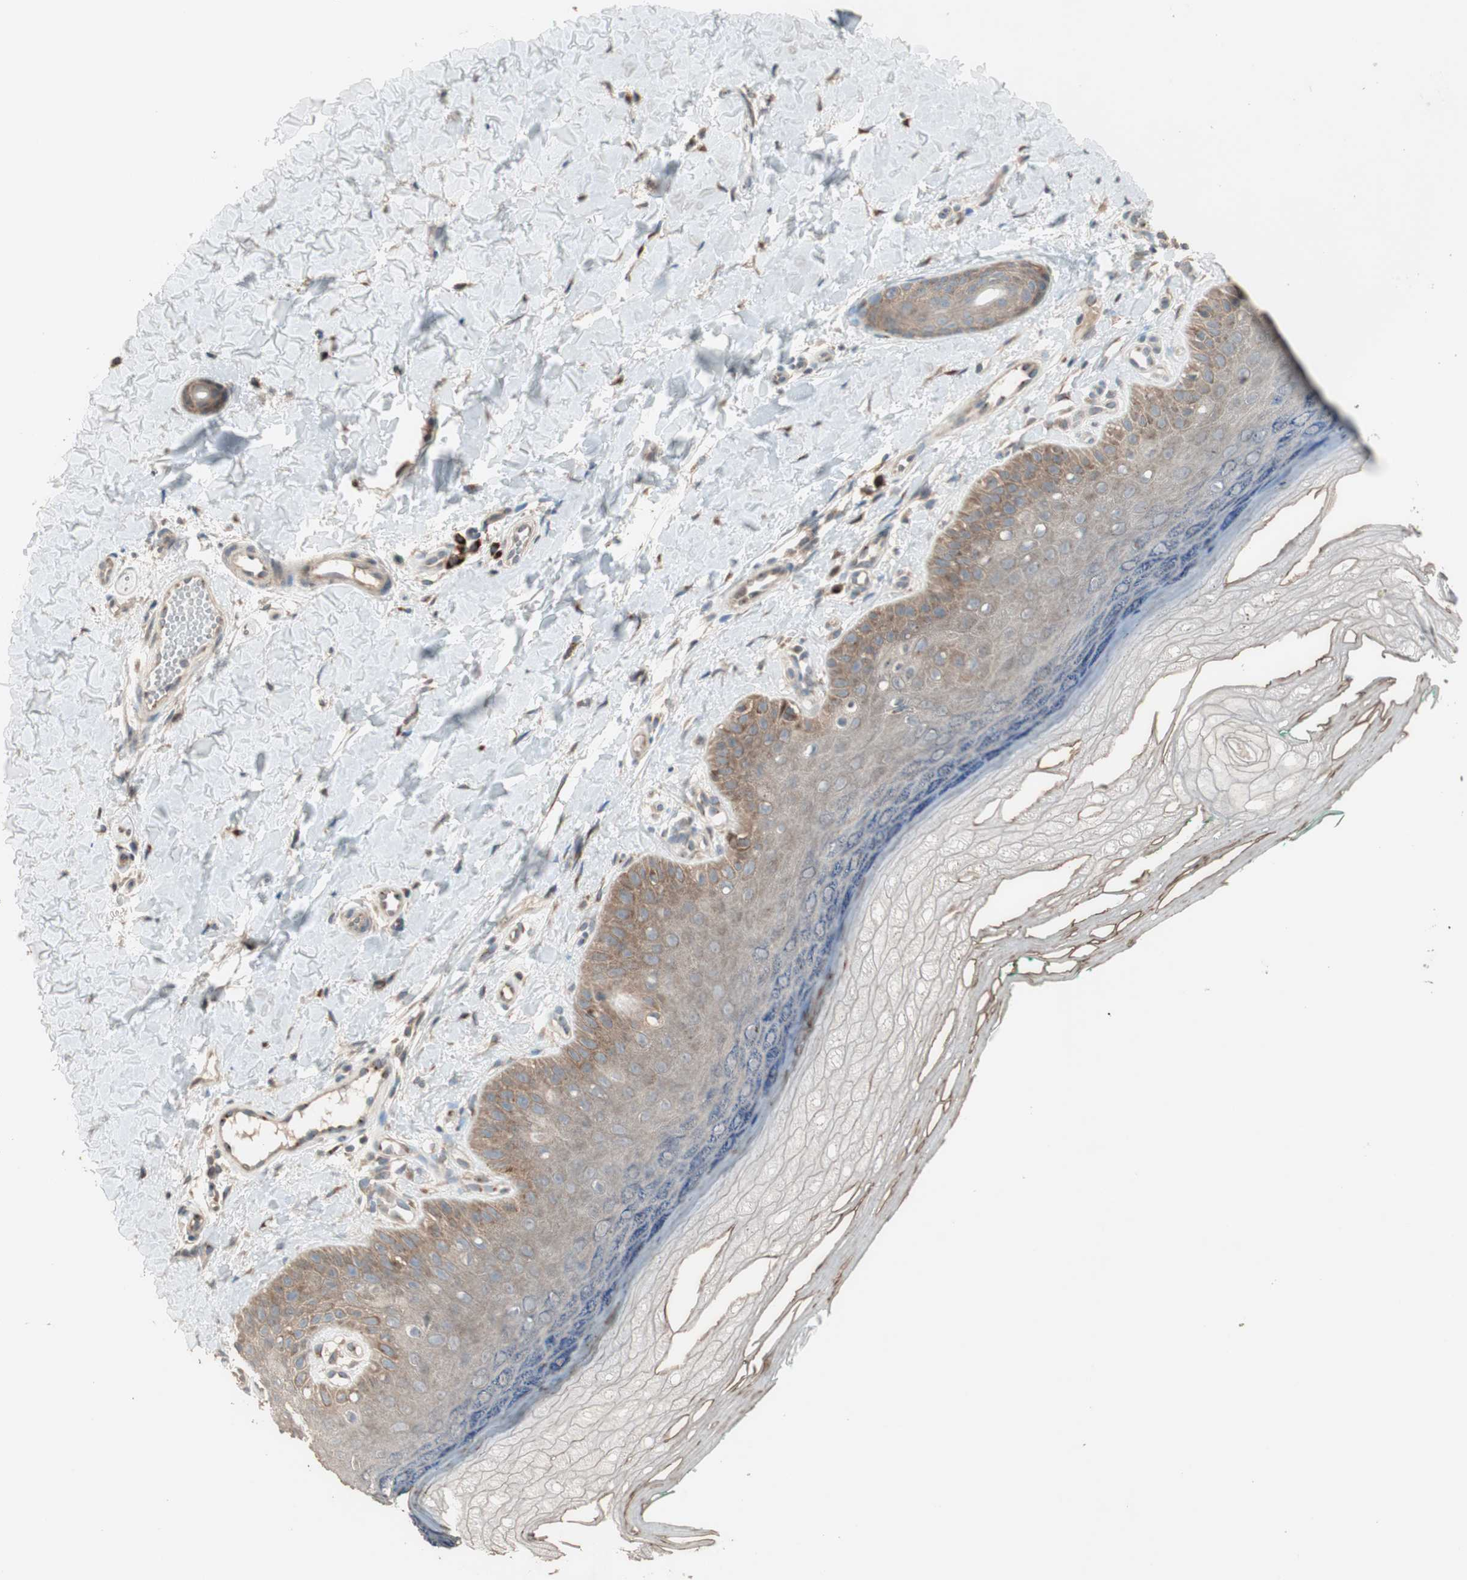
{"staining": {"intensity": "moderate", "quantity": ">75%", "location": "cytoplasmic/membranous"}, "tissue": "skin", "cell_type": "Fibroblasts", "image_type": "normal", "snomed": [{"axis": "morphology", "description": "Normal tissue, NOS"}, {"axis": "topography", "description": "Skin"}], "caption": "Immunohistochemical staining of unremarkable human skin exhibits >75% levels of moderate cytoplasmic/membranous protein staining in approximately >75% of fibroblasts. The staining is performed using DAB (3,3'-diaminobenzidine) brown chromogen to label protein expression. The nuclei are counter-stained blue using hematoxylin.", "gene": "RARRES1", "patient": {"sex": "male", "age": 26}}